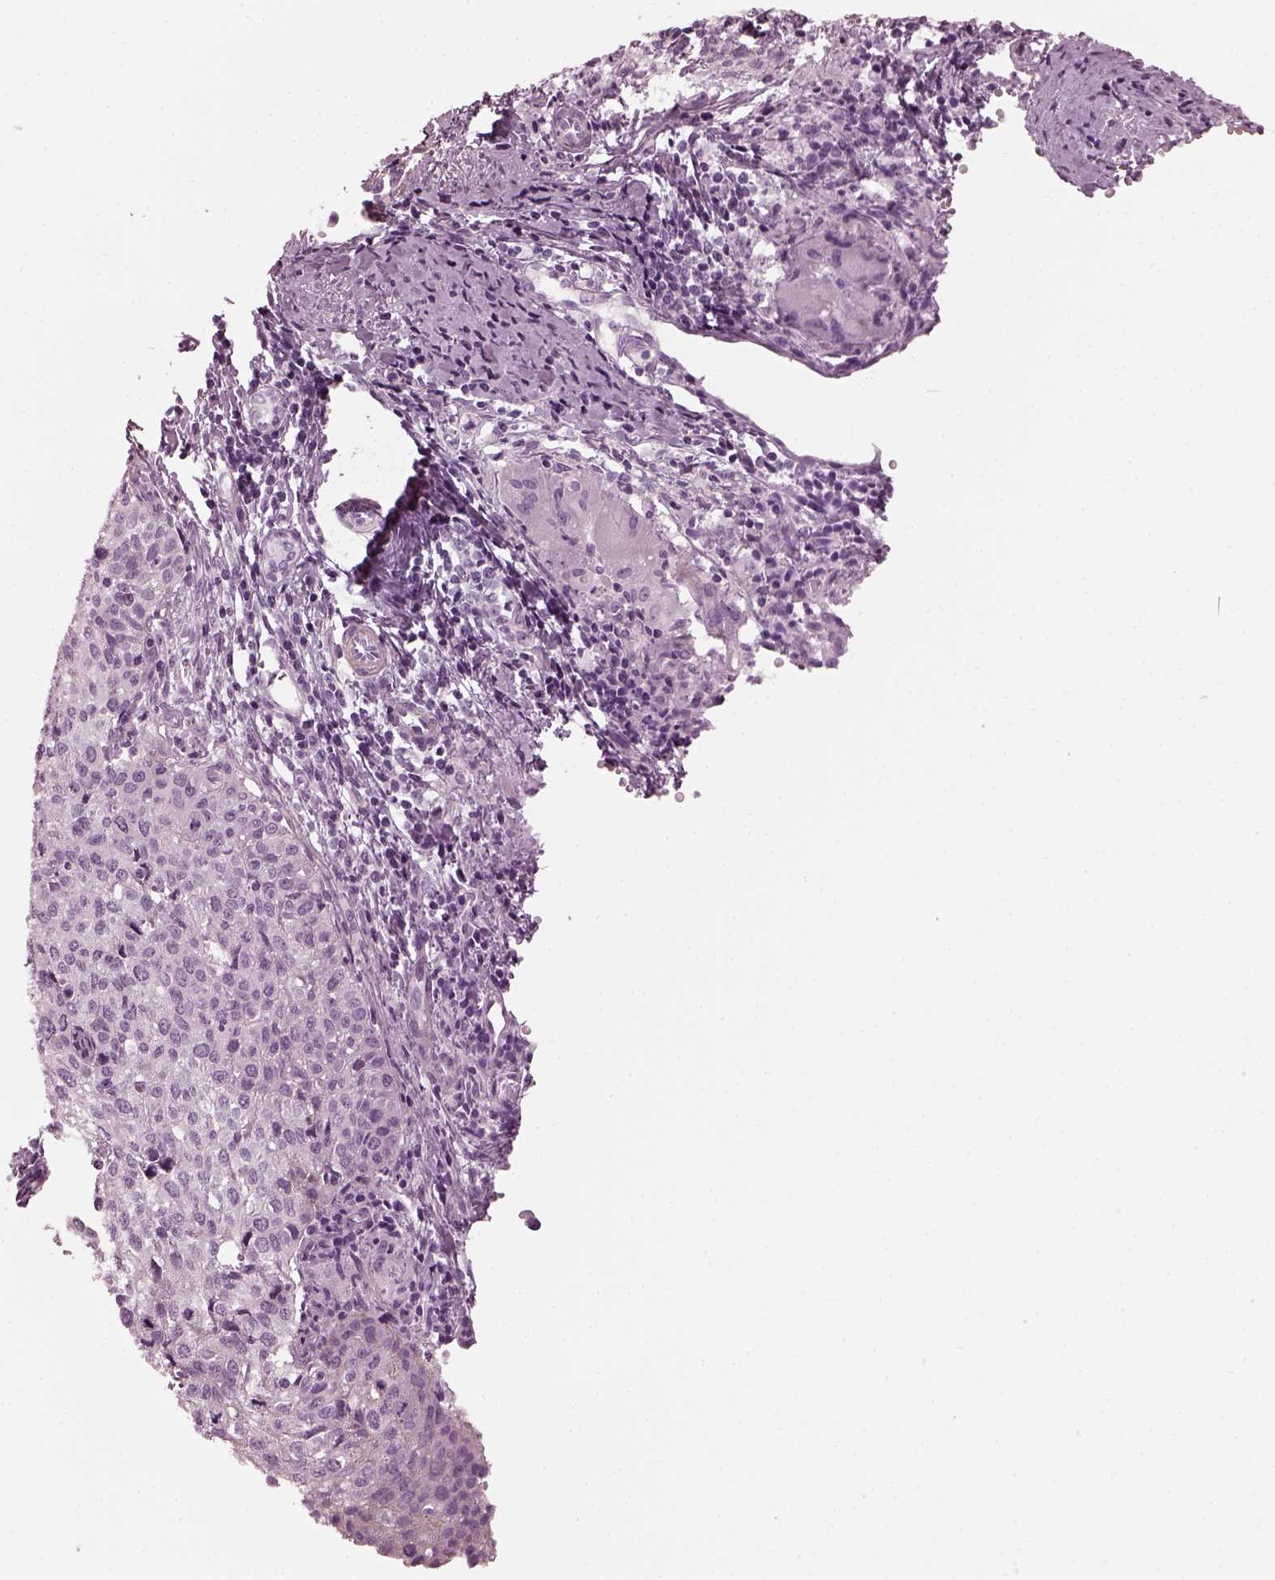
{"staining": {"intensity": "negative", "quantity": "none", "location": "none"}, "tissue": "cervical cancer", "cell_type": "Tumor cells", "image_type": "cancer", "snomed": [{"axis": "morphology", "description": "Squamous cell carcinoma, NOS"}, {"axis": "topography", "description": "Cervix"}], "caption": "An immunohistochemistry (IHC) photomicrograph of cervical cancer (squamous cell carcinoma) is shown. There is no staining in tumor cells of cervical cancer (squamous cell carcinoma).", "gene": "BFSP1", "patient": {"sex": "female", "age": 38}}